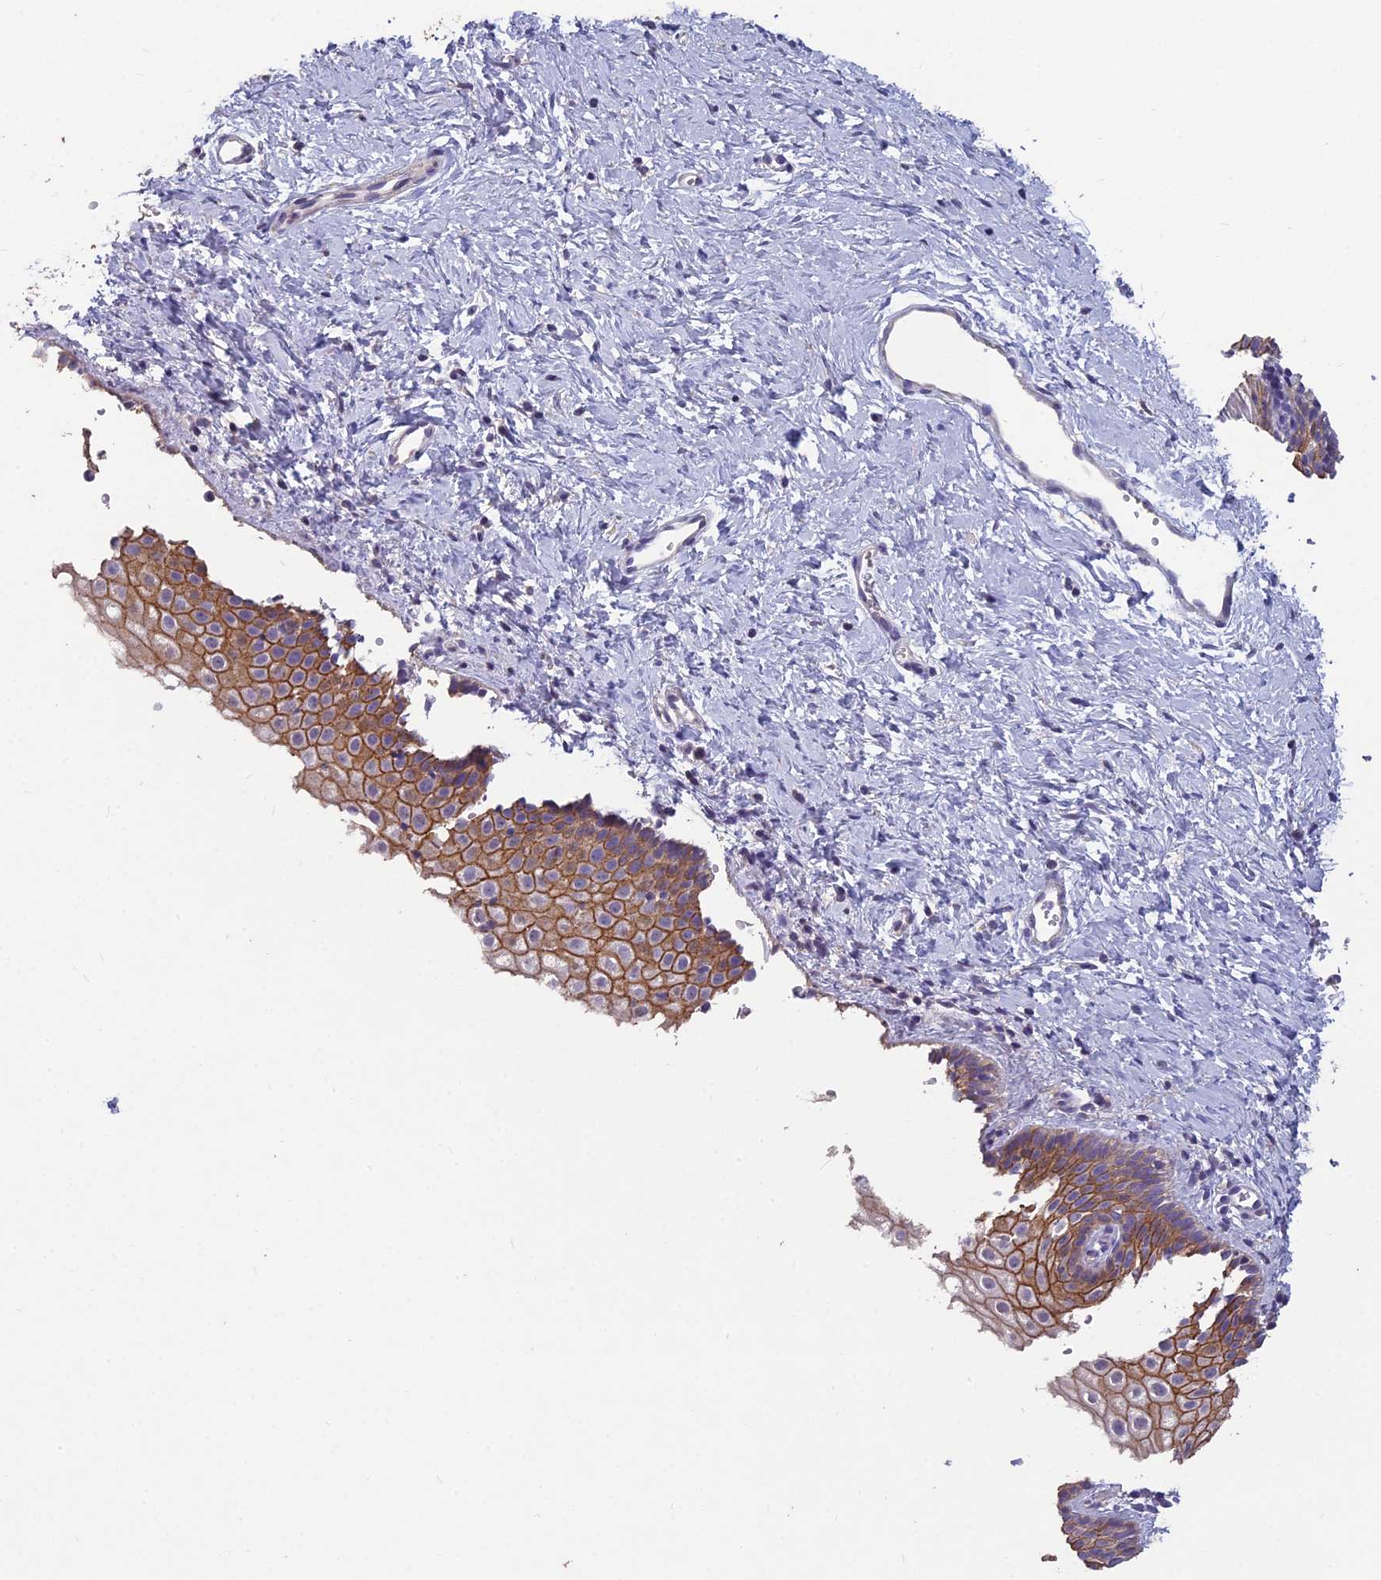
{"staining": {"intensity": "moderate", "quantity": "25%-75%", "location": "cytoplasmic/membranous"}, "tissue": "vagina", "cell_type": "Squamous epithelial cells", "image_type": "normal", "snomed": [{"axis": "morphology", "description": "Normal tissue, NOS"}, {"axis": "topography", "description": "Vagina"}], "caption": "A brown stain highlights moderate cytoplasmic/membranous expression of a protein in squamous epithelial cells of unremarkable vagina.", "gene": "CEACAM16", "patient": {"sex": "female", "age": 32}}